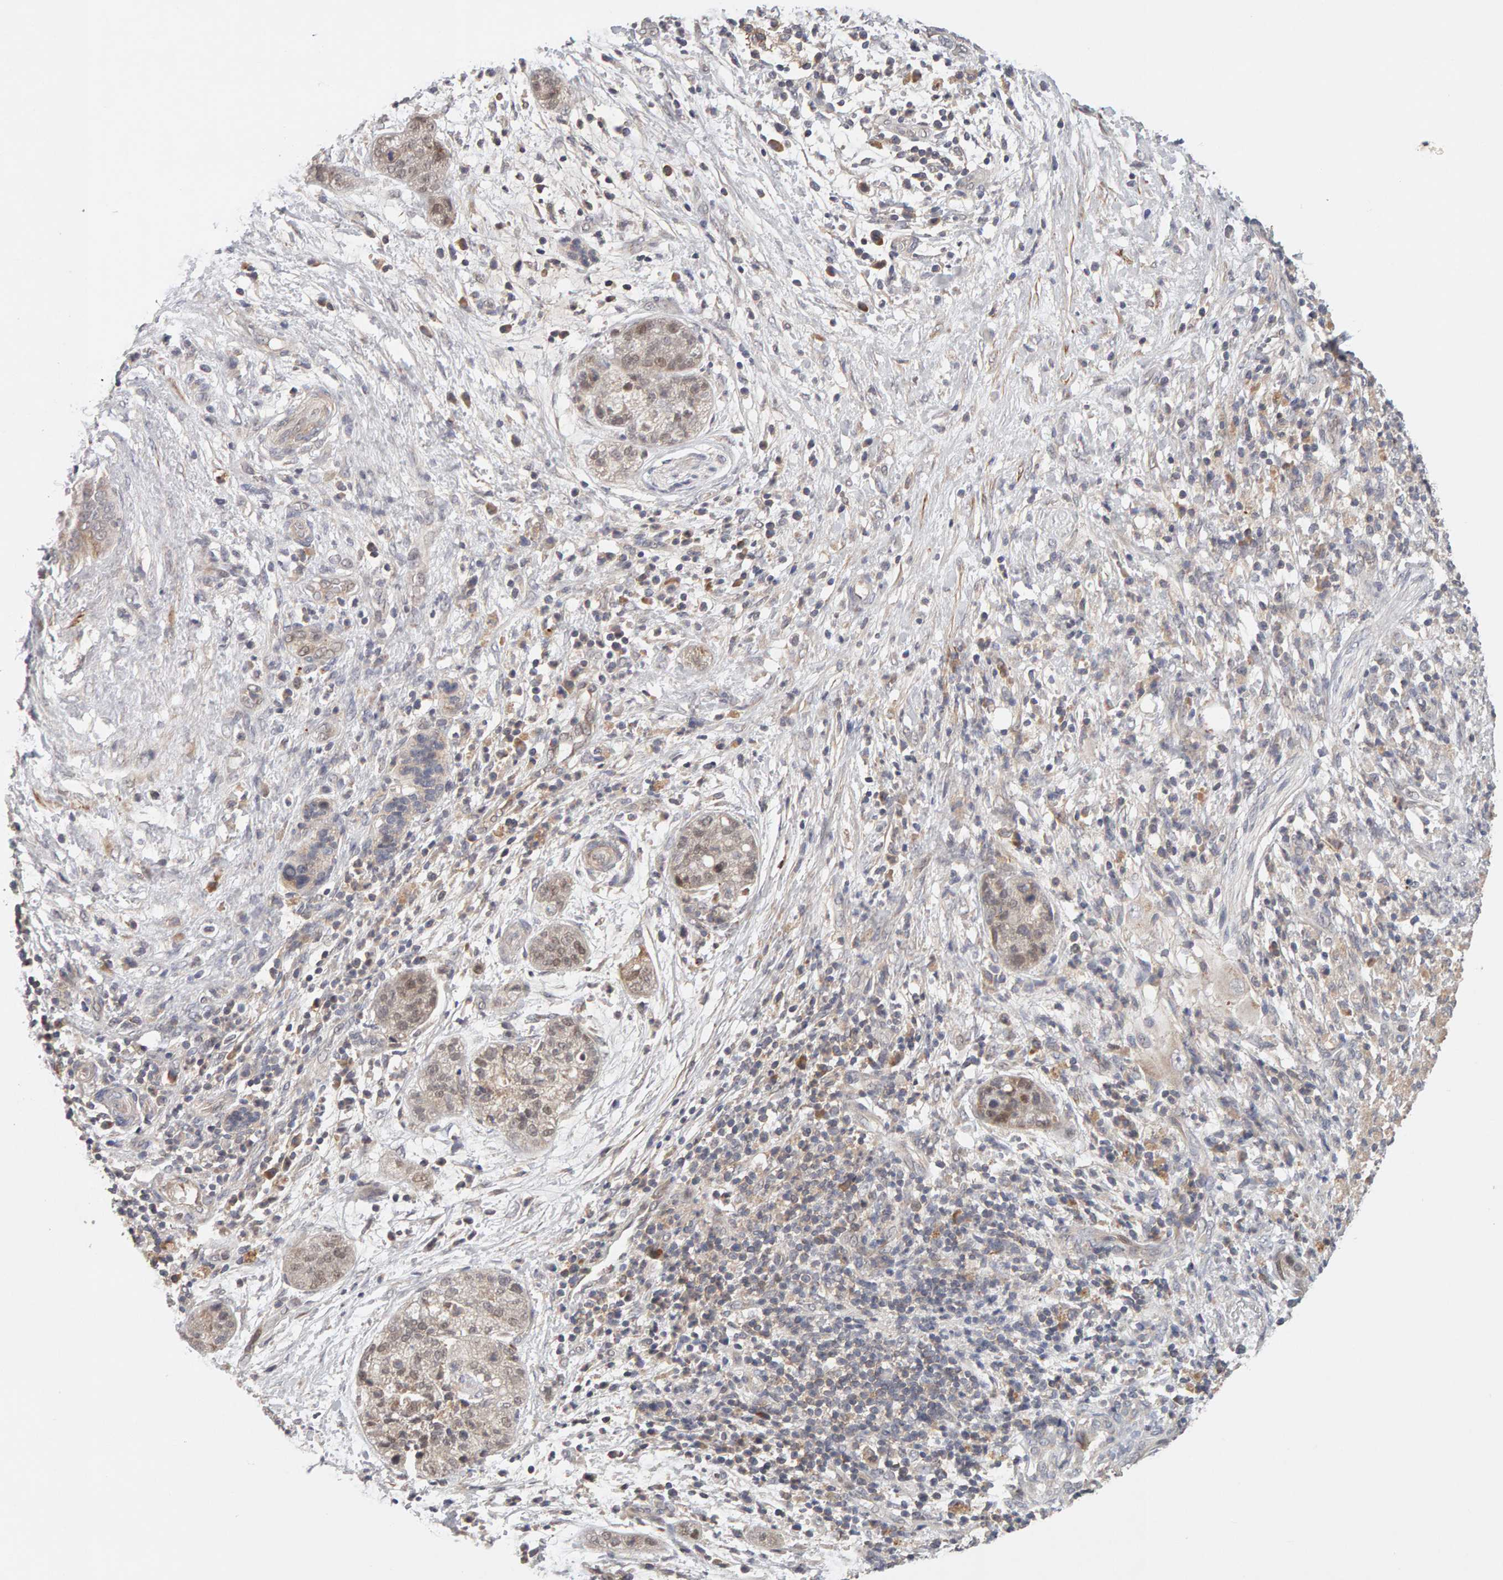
{"staining": {"intensity": "weak", "quantity": ">75%", "location": "cytoplasmic/membranous,nuclear"}, "tissue": "pancreatic cancer", "cell_type": "Tumor cells", "image_type": "cancer", "snomed": [{"axis": "morphology", "description": "Adenocarcinoma, NOS"}, {"axis": "topography", "description": "Pancreas"}], "caption": "Immunohistochemical staining of human pancreatic cancer (adenocarcinoma) shows low levels of weak cytoplasmic/membranous and nuclear staining in about >75% of tumor cells.", "gene": "NUDCD1", "patient": {"sex": "female", "age": 78}}